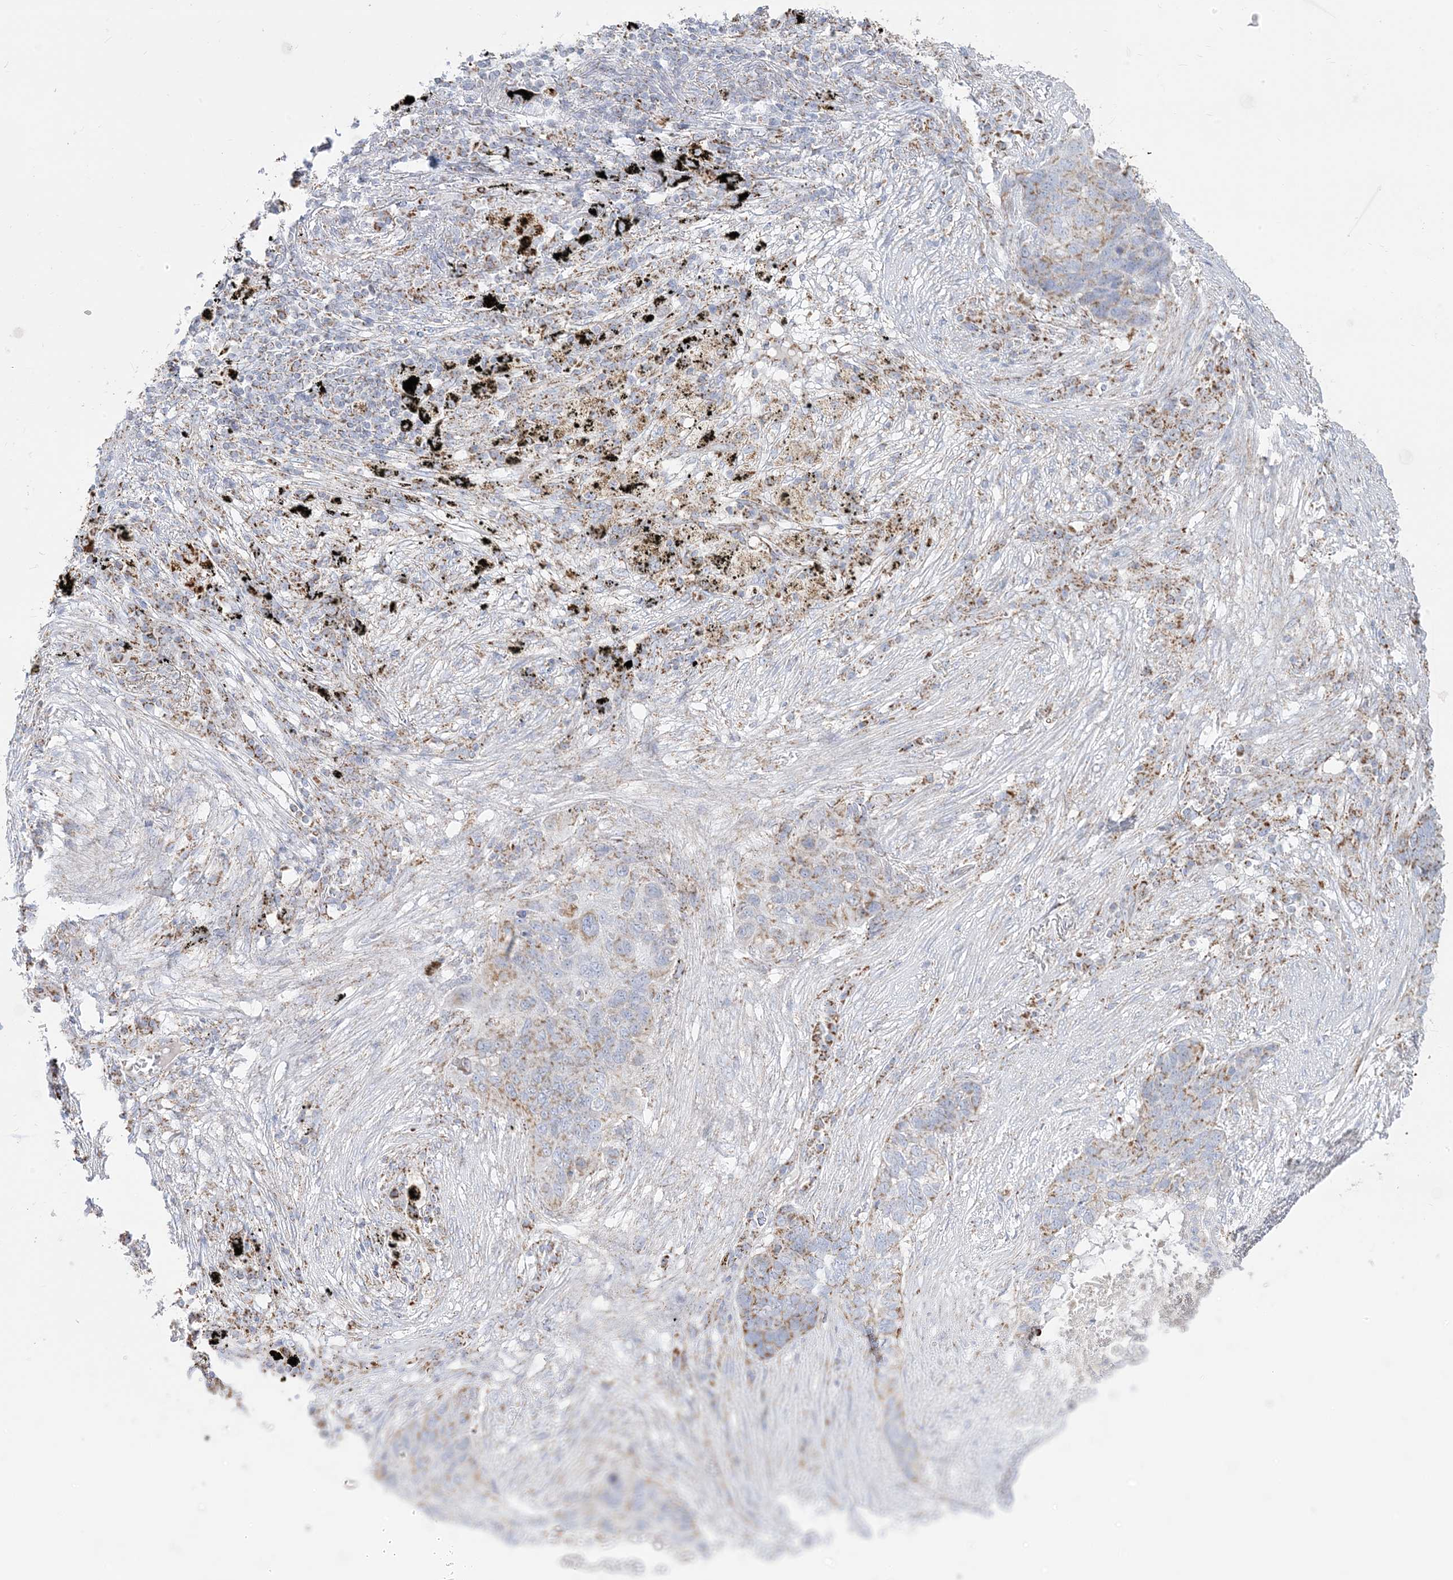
{"staining": {"intensity": "moderate", "quantity": "25%-75%", "location": "cytoplasmic/membranous"}, "tissue": "lung cancer", "cell_type": "Tumor cells", "image_type": "cancer", "snomed": [{"axis": "morphology", "description": "Squamous cell carcinoma, NOS"}, {"axis": "topography", "description": "Lung"}], "caption": "This photomicrograph exhibits immunohistochemistry (IHC) staining of human lung squamous cell carcinoma, with medium moderate cytoplasmic/membranous staining in approximately 25%-75% of tumor cells.", "gene": "PCCB", "patient": {"sex": "female", "age": 63}}